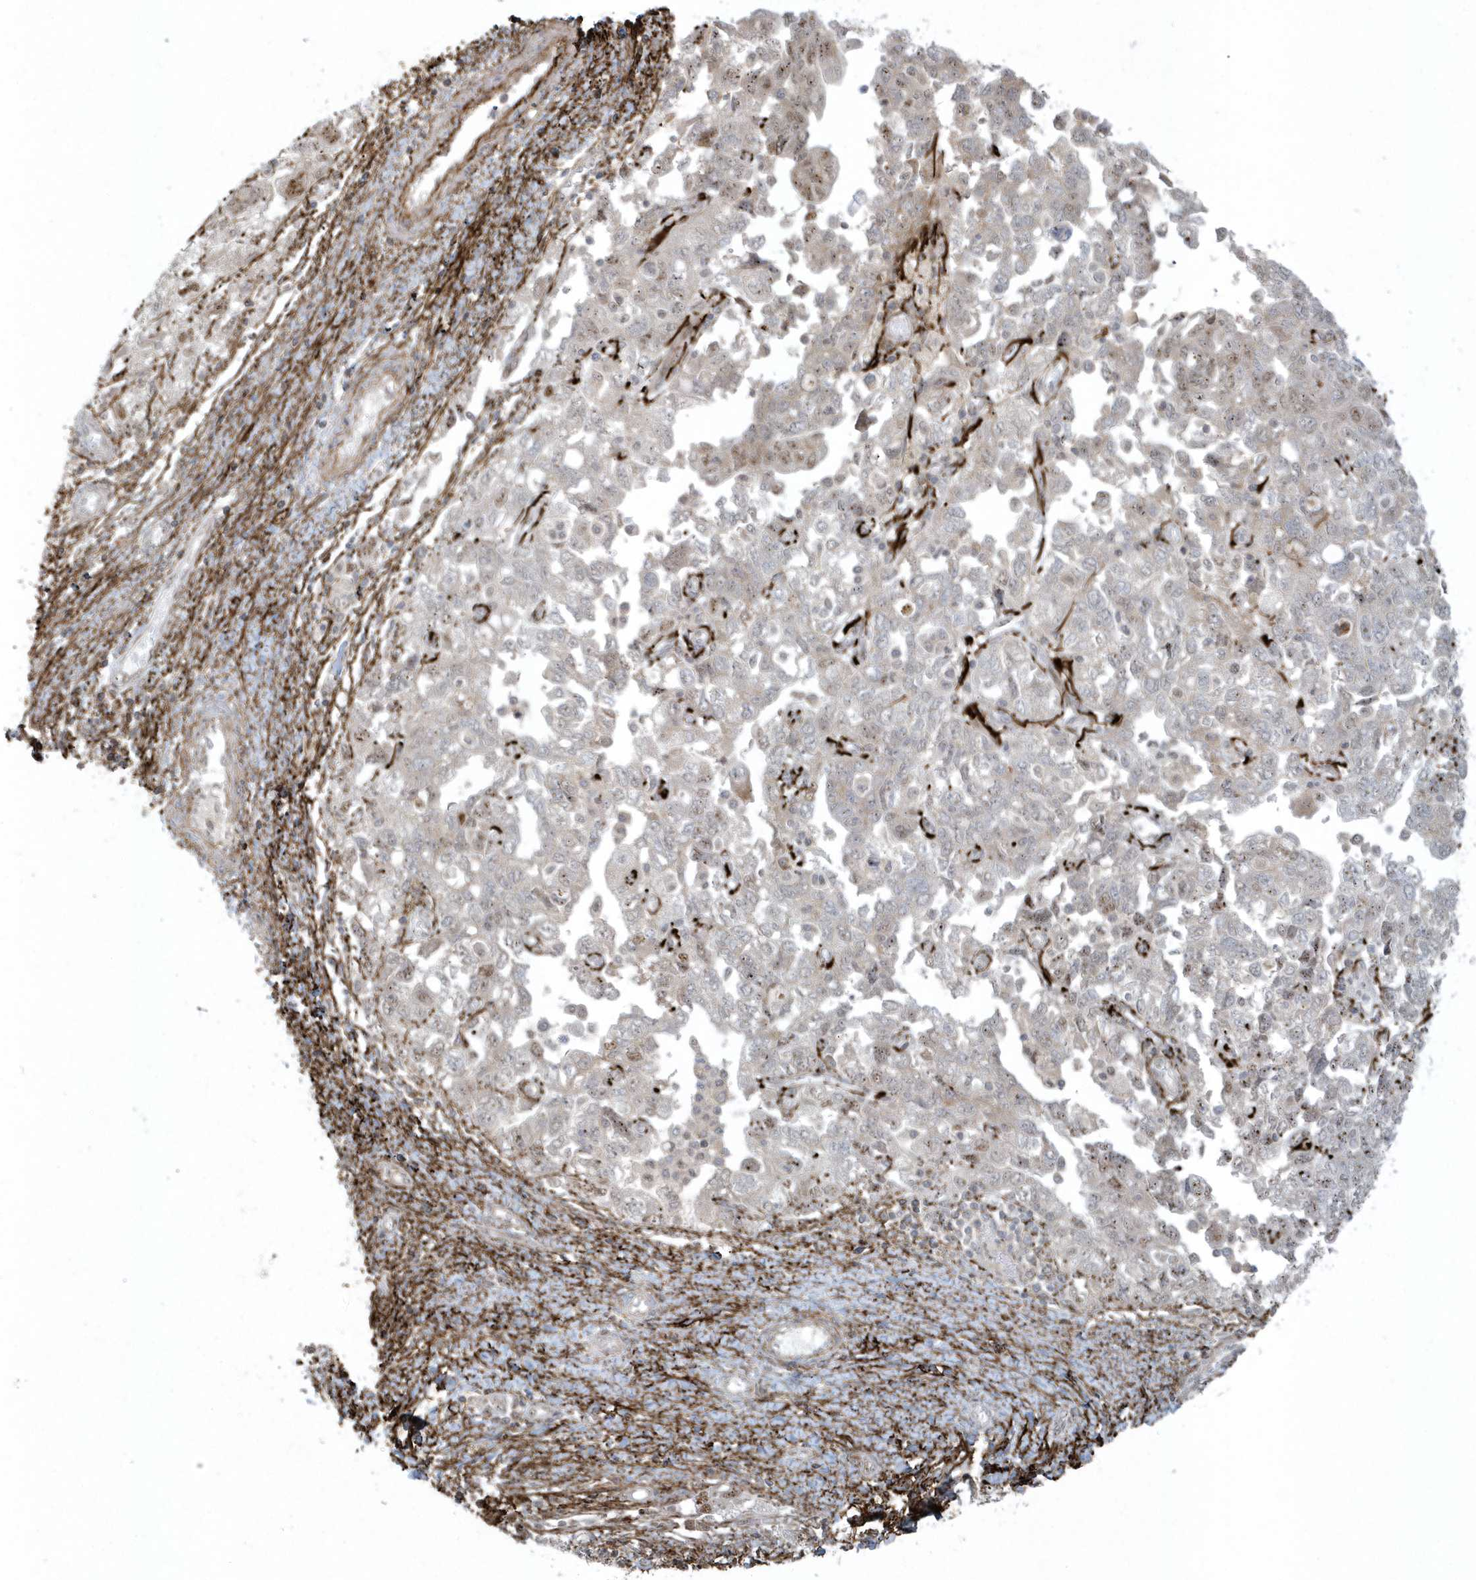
{"staining": {"intensity": "weak", "quantity": "<25%", "location": "nuclear"}, "tissue": "ovarian cancer", "cell_type": "Tumor cells", "image_type": "cancer", "snomed": [{"axis": "morphology", "description": "Carcinoma, NOS"}, {"axis": "morphology", "description": "Cystadenocarcinoma, serous, NOS"}, {"axis": "topography", "description": "Ovary"}], "caption": "IHC image of neoplastic tissue: human ovarian serous cystadenocarcinoma stained with DAB (3,3'-diaminobenzidine) exhibits no significant protein positivity in tumor cells.", "gene": "MASP2", "patient": {"sex": "female", "age": 69}}